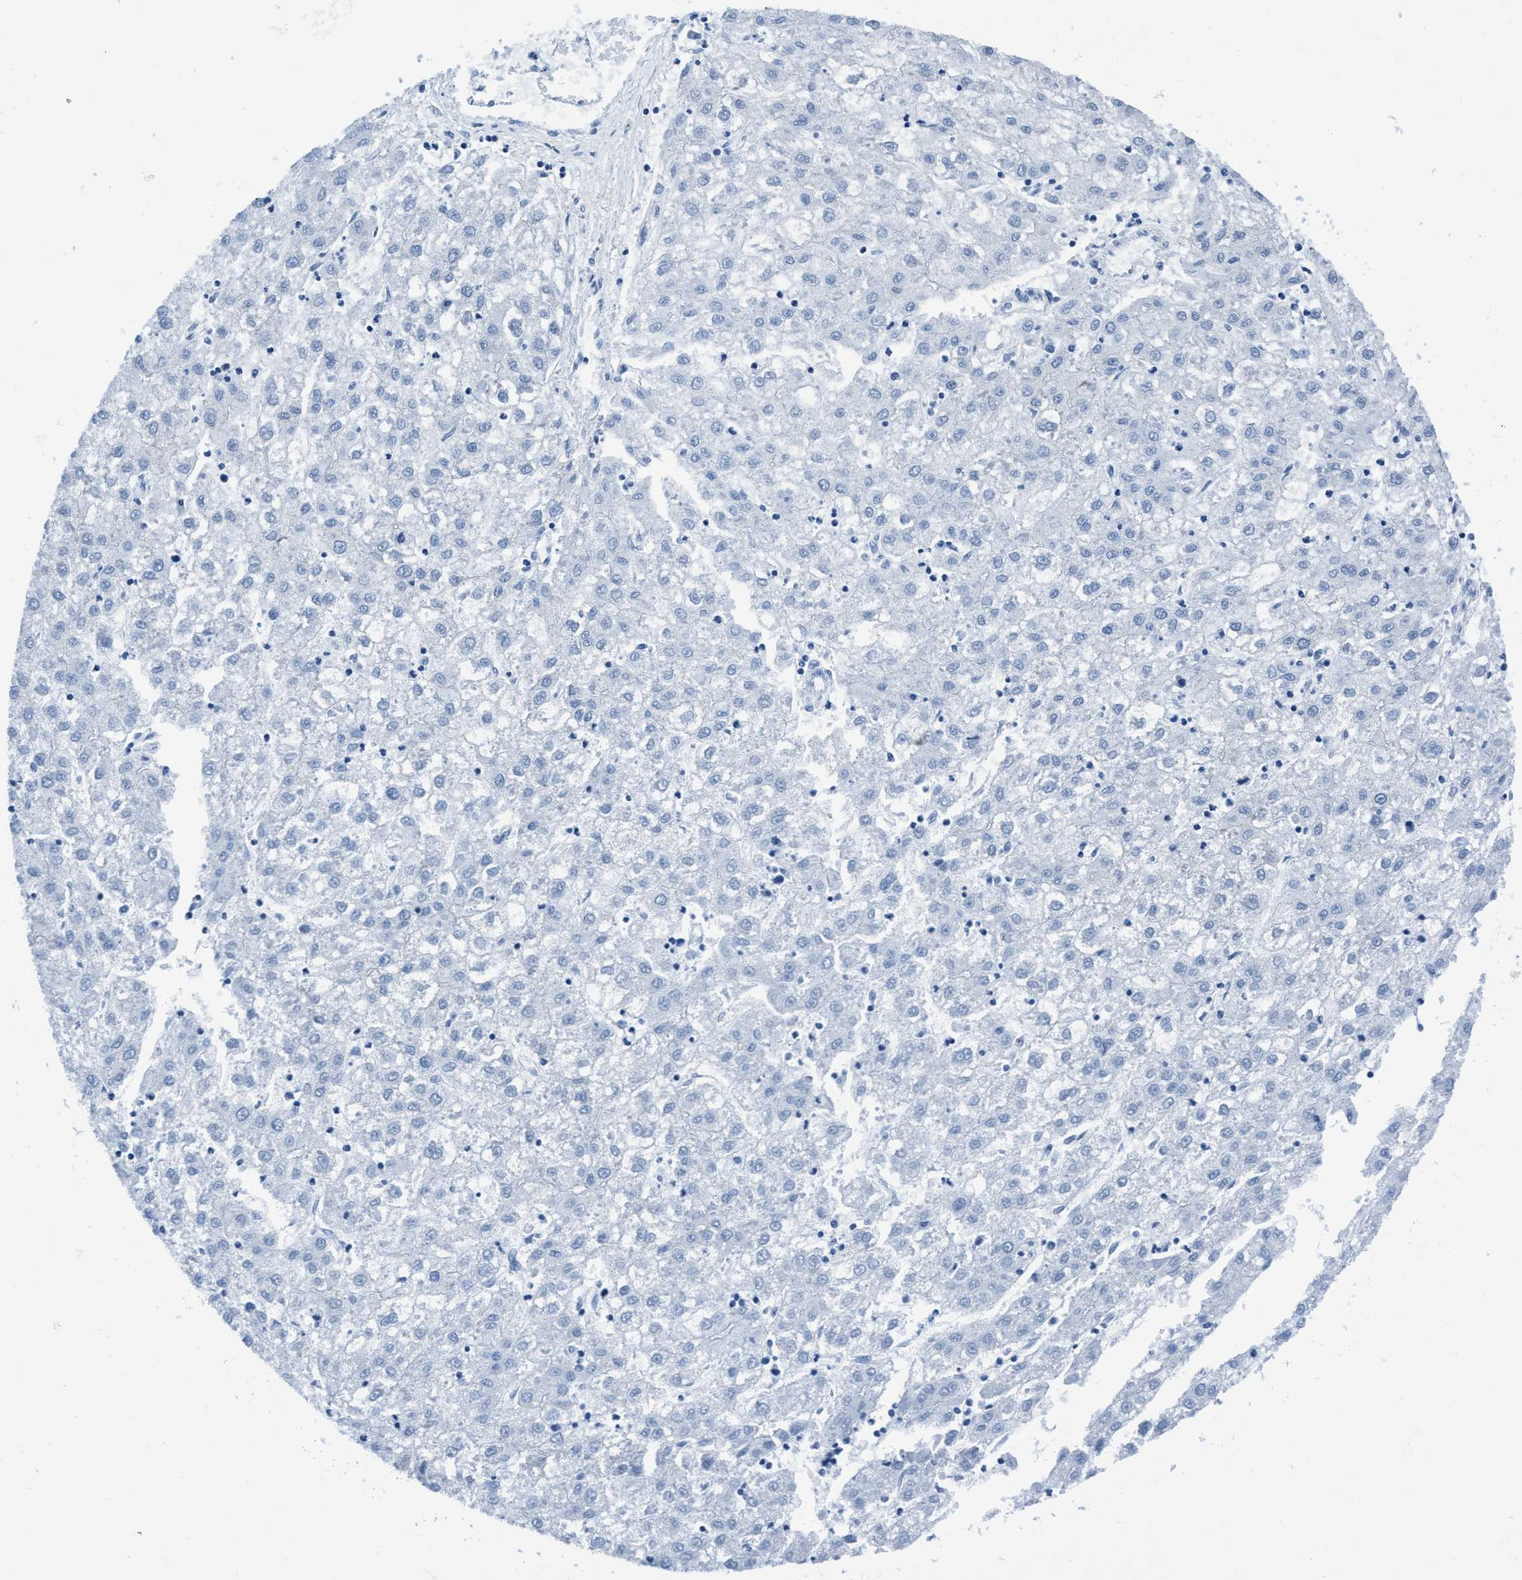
{"staining": {"intensity": "negative", "quantity": "none", "location": "none"}, "tissue": "liver cancer", "cell_type": "Tumor cells", "image_type": "cancer", "snomed": [{"axis": "morphology", "description": "Carcinoma, Hepatocellular, NOS"}, {"axis": "topography", "description": "Liver"}], "caption": "DAB immunohistochemical staining of human hepatocellular carcinoma (liver) shows no significant expression in tumor cells.", "gene": "NMT1", "patient": {"sex": "male", "age": 72}}